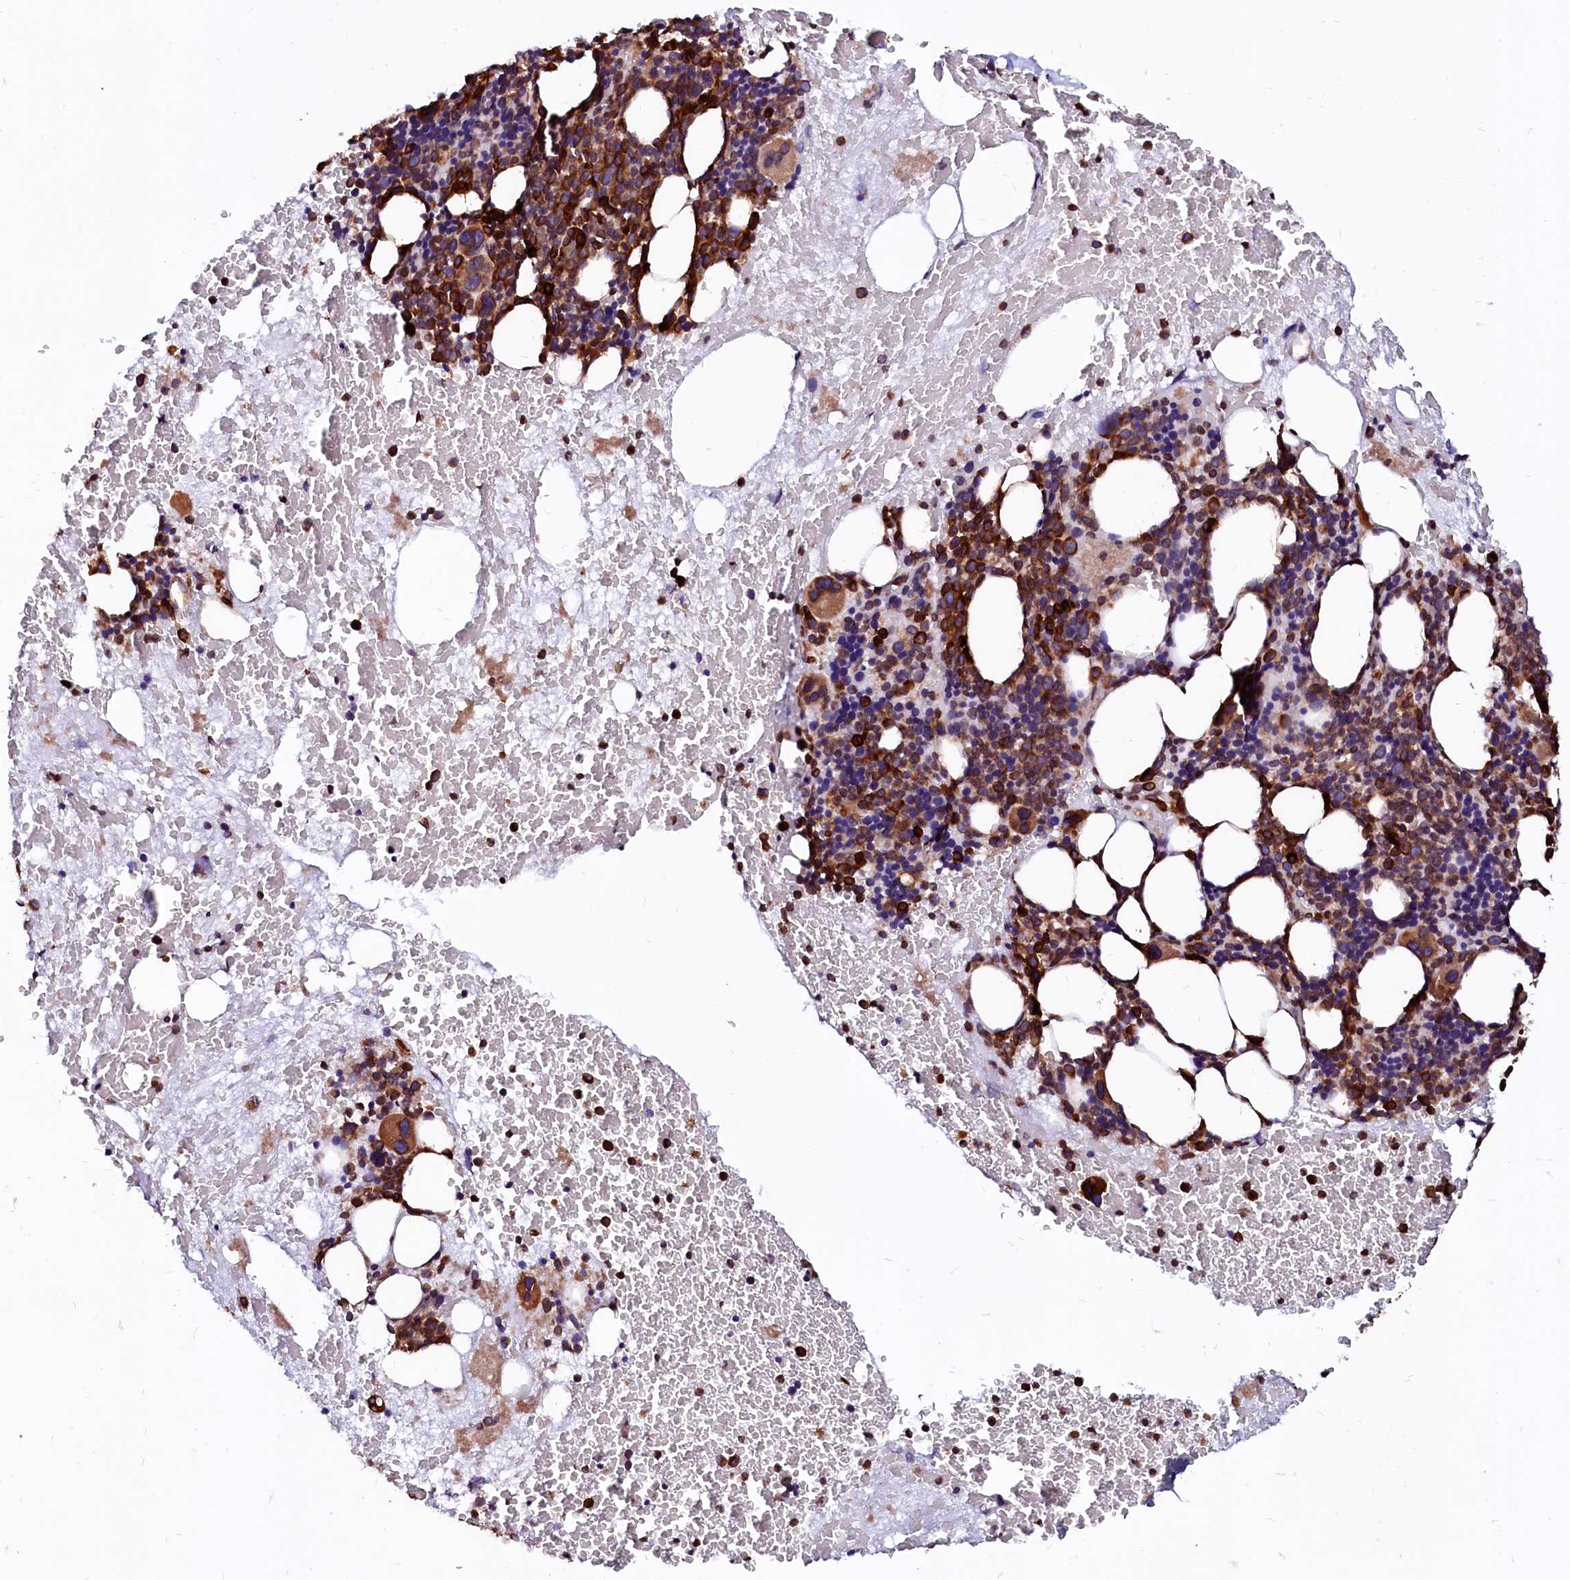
{"staining": {"intensity": "strong", "quantity": ">75%", "location": "cytoplasmic/membranous"}, "tissue": "bone marrow", "cell_type": "Hematopoietic cells", "image_type": "normal", "snomed": [{"axis": "morphology", "description": "Normal tissue, NOS"}, {"axis": "topography", "description": "Bone marrow"}], "caption": "Brown immunohistochemical staining in normal bone marrow shows strong cytoplasmic/membranous expression in approximately >75% of hematopoietic cells.", "gene": "DERL1", "patient": {"sex": "male", "age": 89}}